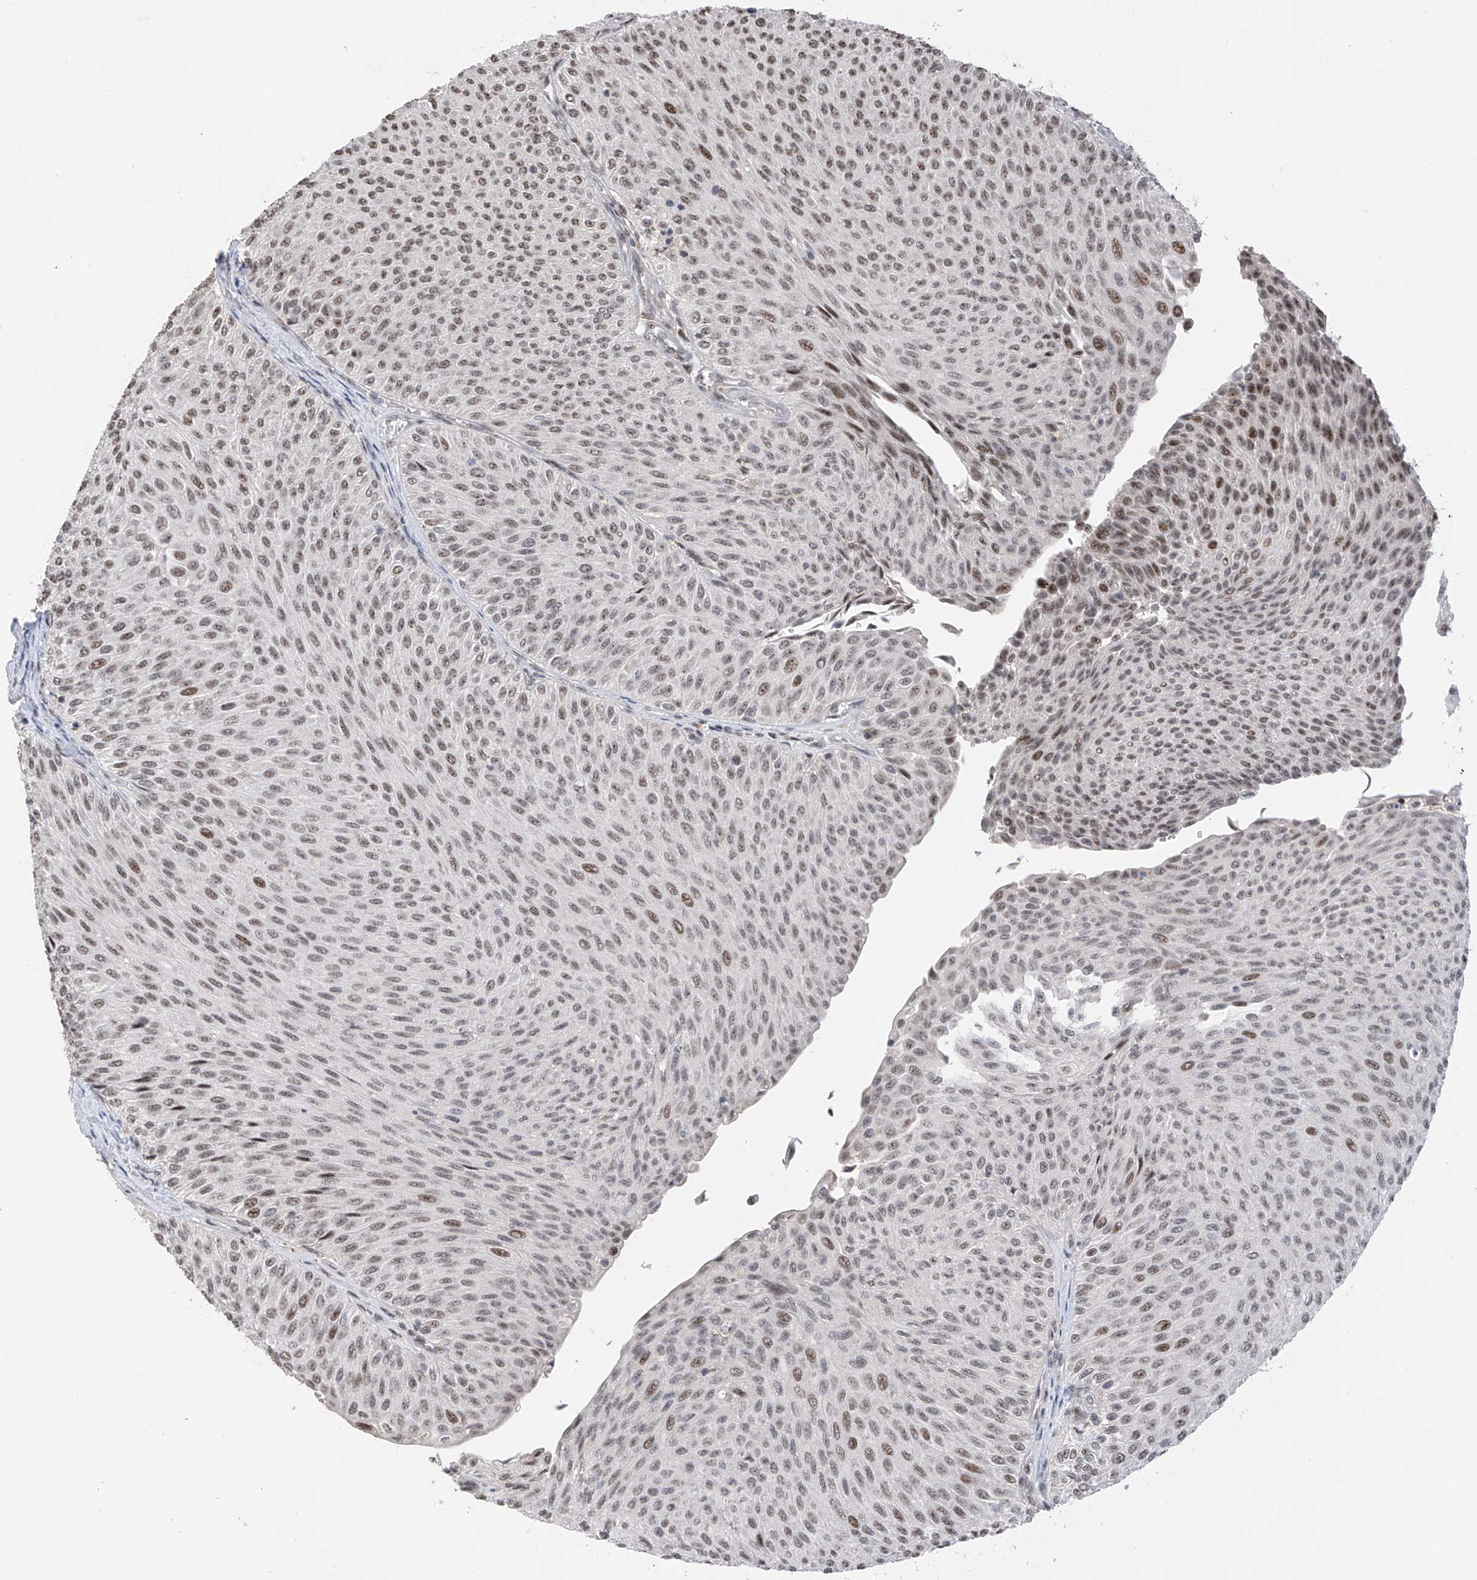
{"staining": {"intensity": "moderate", "quantity": "25%-75%", "location": "nuclear"}, "tissue": "urothelial cancer", "cell_type": "Tumor cells", "image_type": "cancer", "snomed": [{"axis": "morphology", "description": "Urothelial carcinoma, Low grade"}, {"axis": "topography", "description": "Urinary bladder"}], "caption": "Immunohistochemistry (DAB (3,3'-diaminobenzidine)) staining of human urothelial cancer demonstrates moderate nuclear protein expression in approximately 25%-75% of tumor cells.", "gene": "C1orf131", "patient": {"sex": "male", "age": 78}}